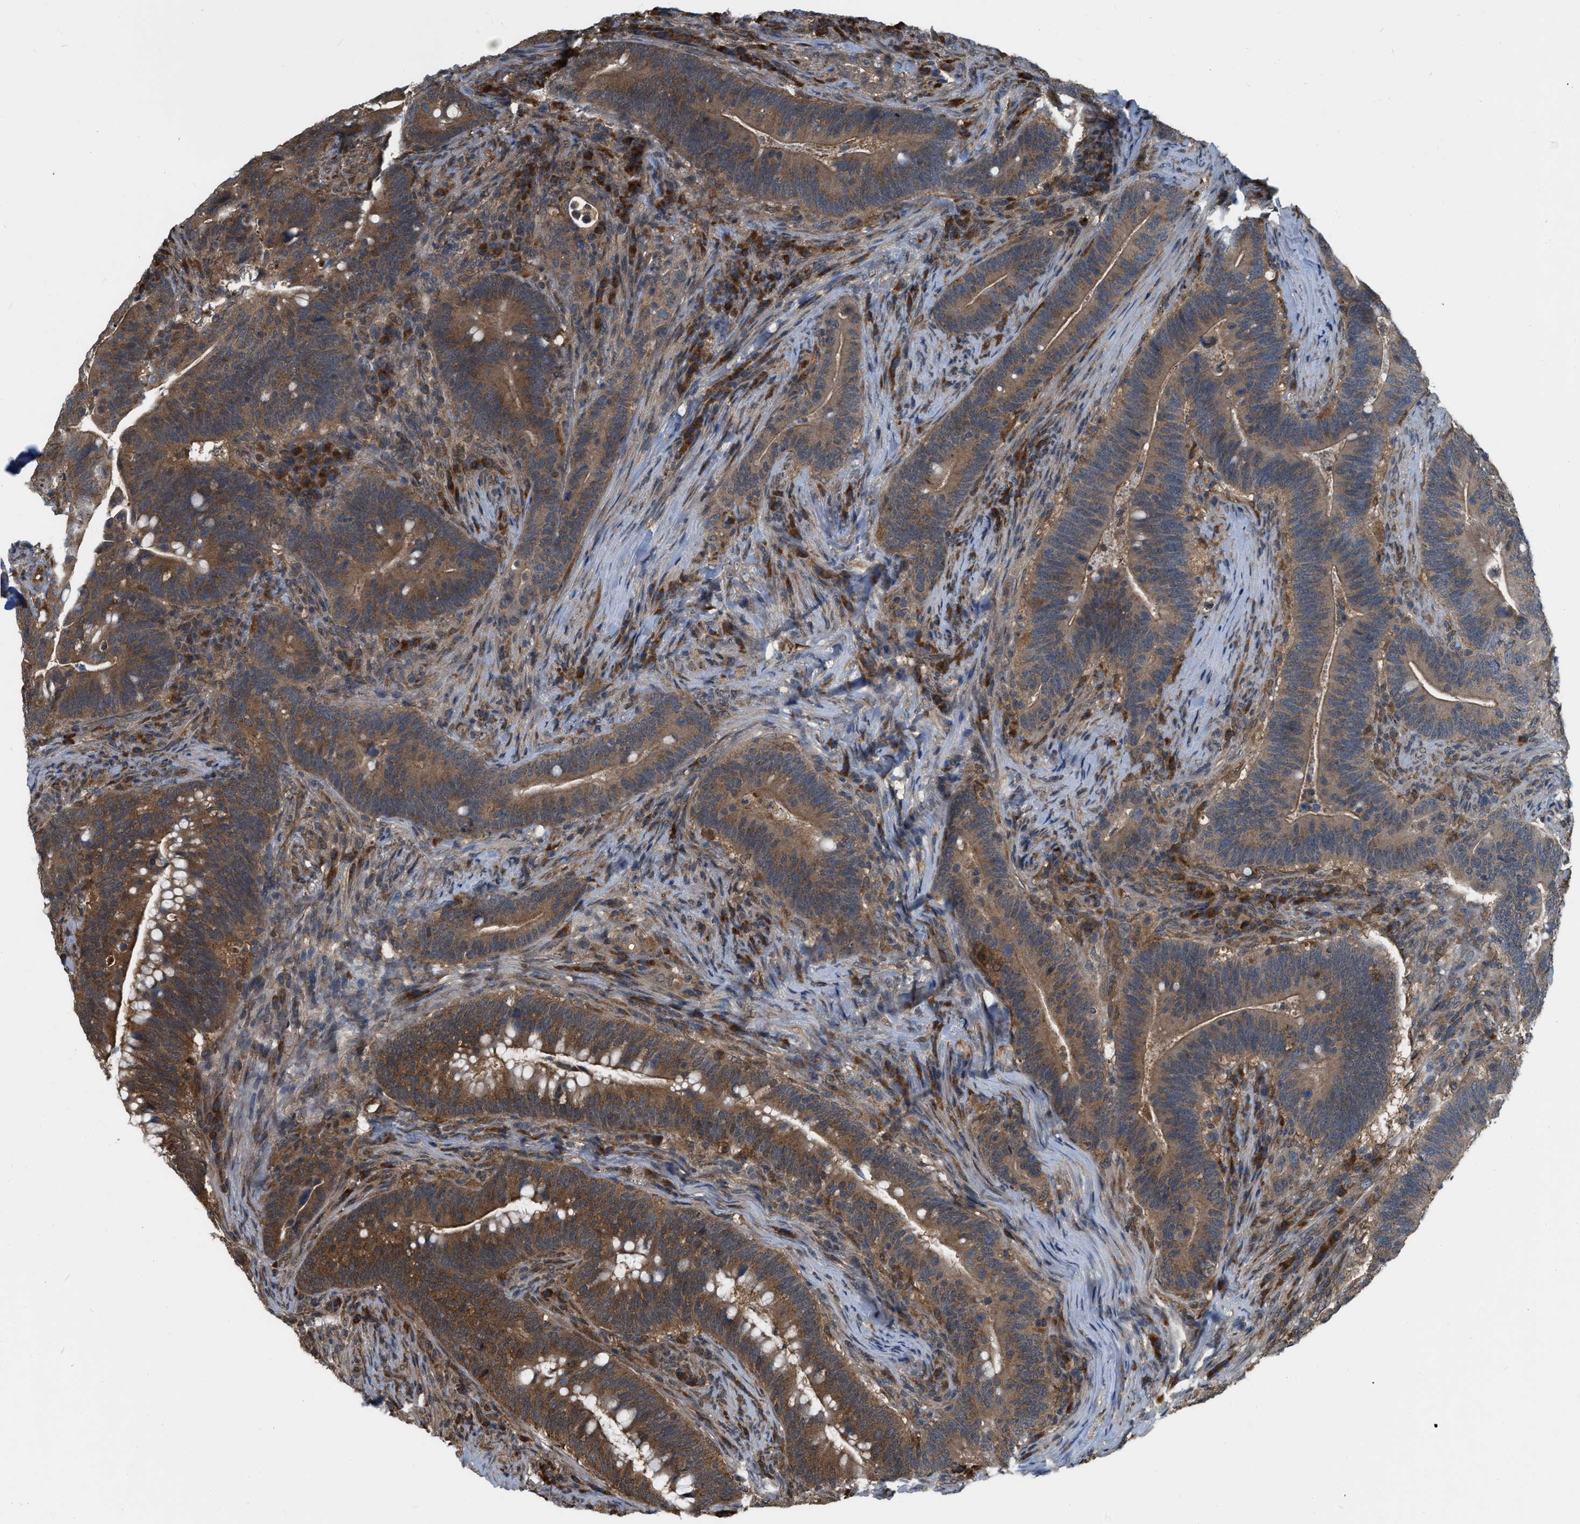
{"staining": {"intensity": "moderate", "quantity": ">75%", "location": "cytoplasmic/membranous"}, "tissue": "colorectal cancer", "cell_type": "Tumor cells", "image_type": "cancer", "snomed": [{"axis": "morphology", "description": "Normal tissue, NOS"}, {"axis": "morphology", "description": "Adenocarcinoma, NOS"}, {"axis": "topography", "description": "Colon"}], "caption": "Moderate cytoplasmic/membranous protein staining is seen in about >75% of tumor cells in colorectal cancer (adenocarcinoma).", "gene": "BCL7C", "patient": {"sex": "female", "age": 66}}